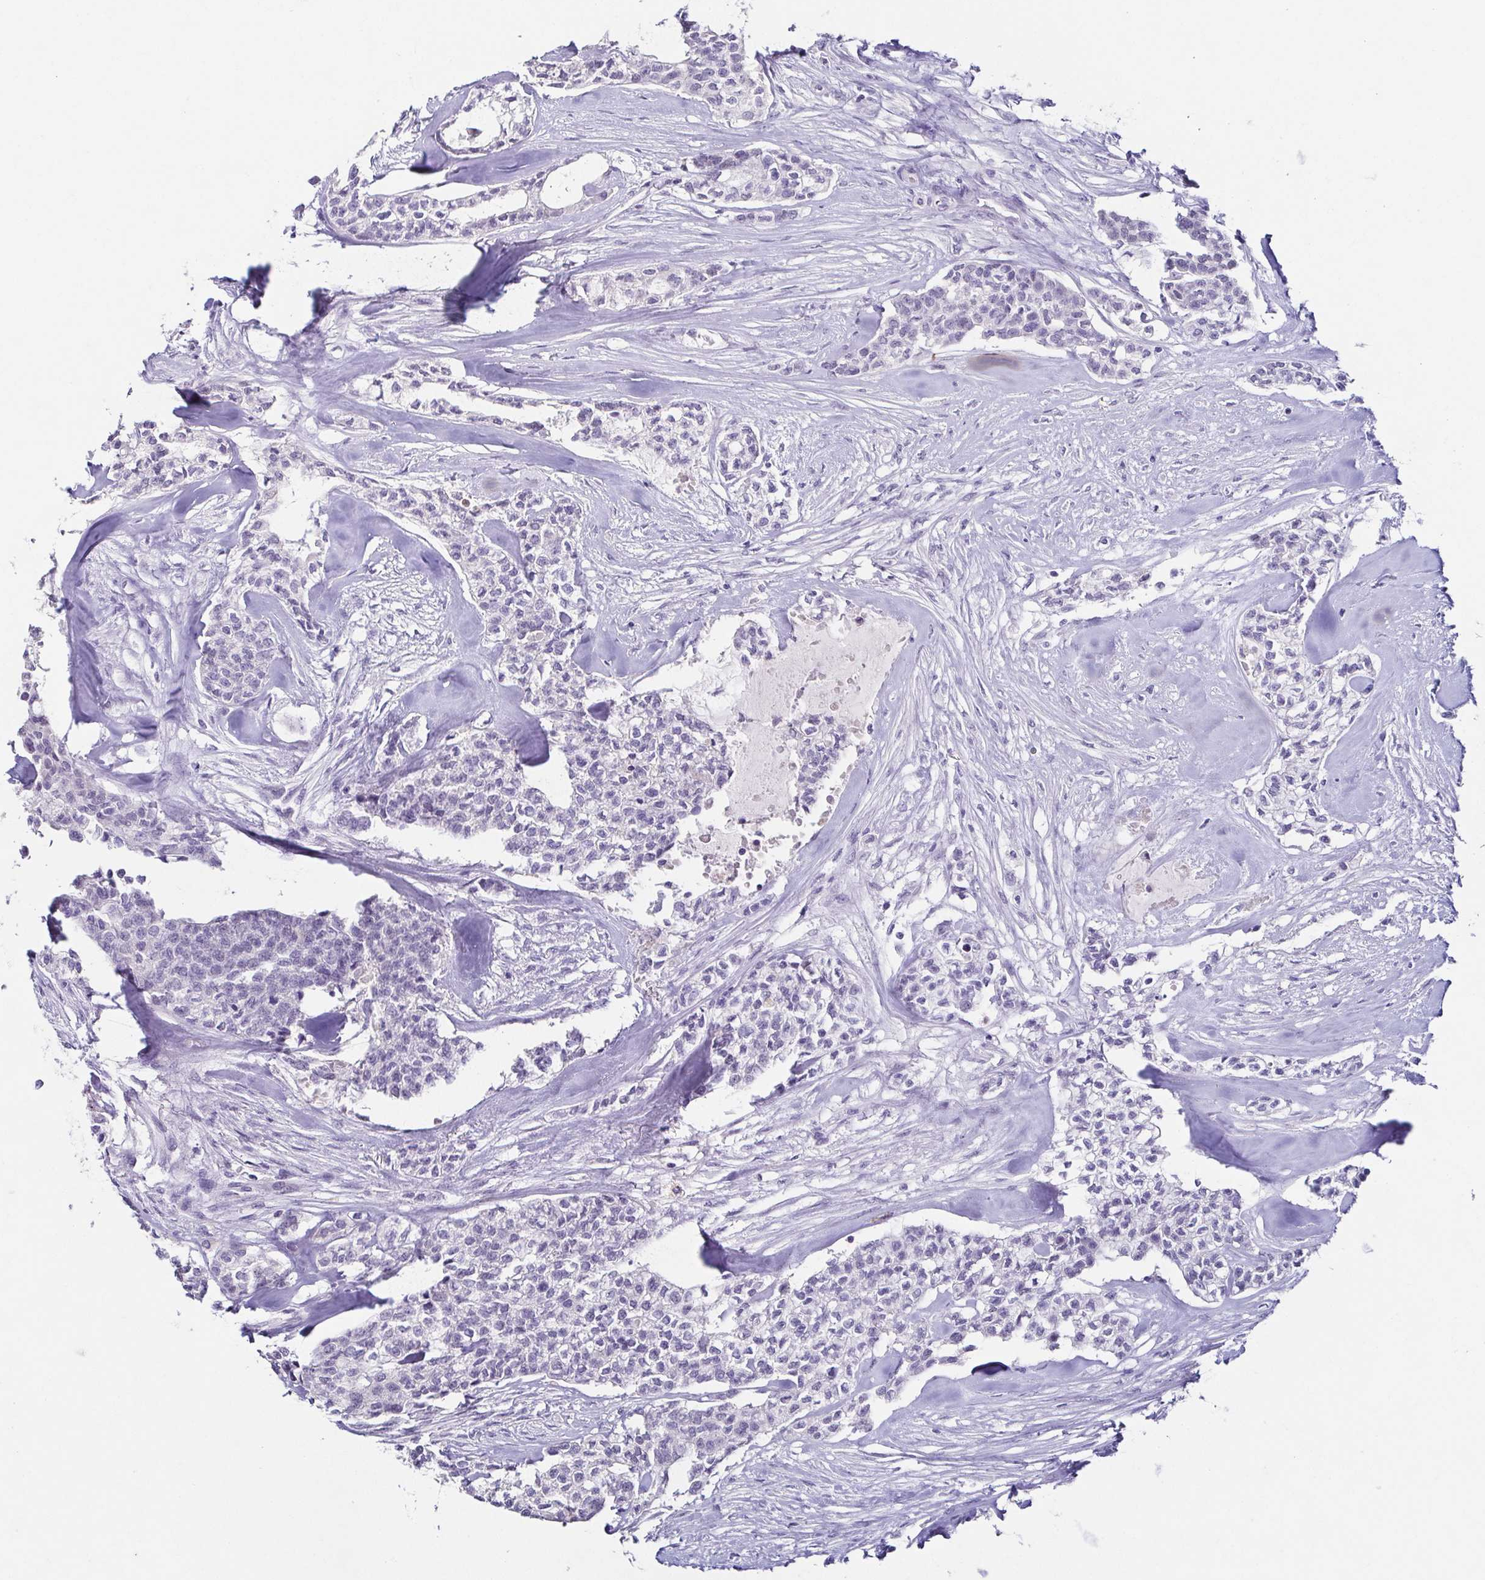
{"staining": {"intensity": "negative", "quantity": "none", "location": "none"}, "tissue": "head and neck cancer", "cell_type": "Tumor cells", "image_type": "cancer", "snomed": [{"axis": "morphology", "description": "Adenocarcinoma, NOS"}, {"axis": "topography", "description": "Head-Neck"}], "caption": "Head and neck cancer (adenocarcinoma) stained for a protein using IHC shows no positivity tumor cells.", "gene": "TP73", "patient": {"sex": "male", "age": 81}}